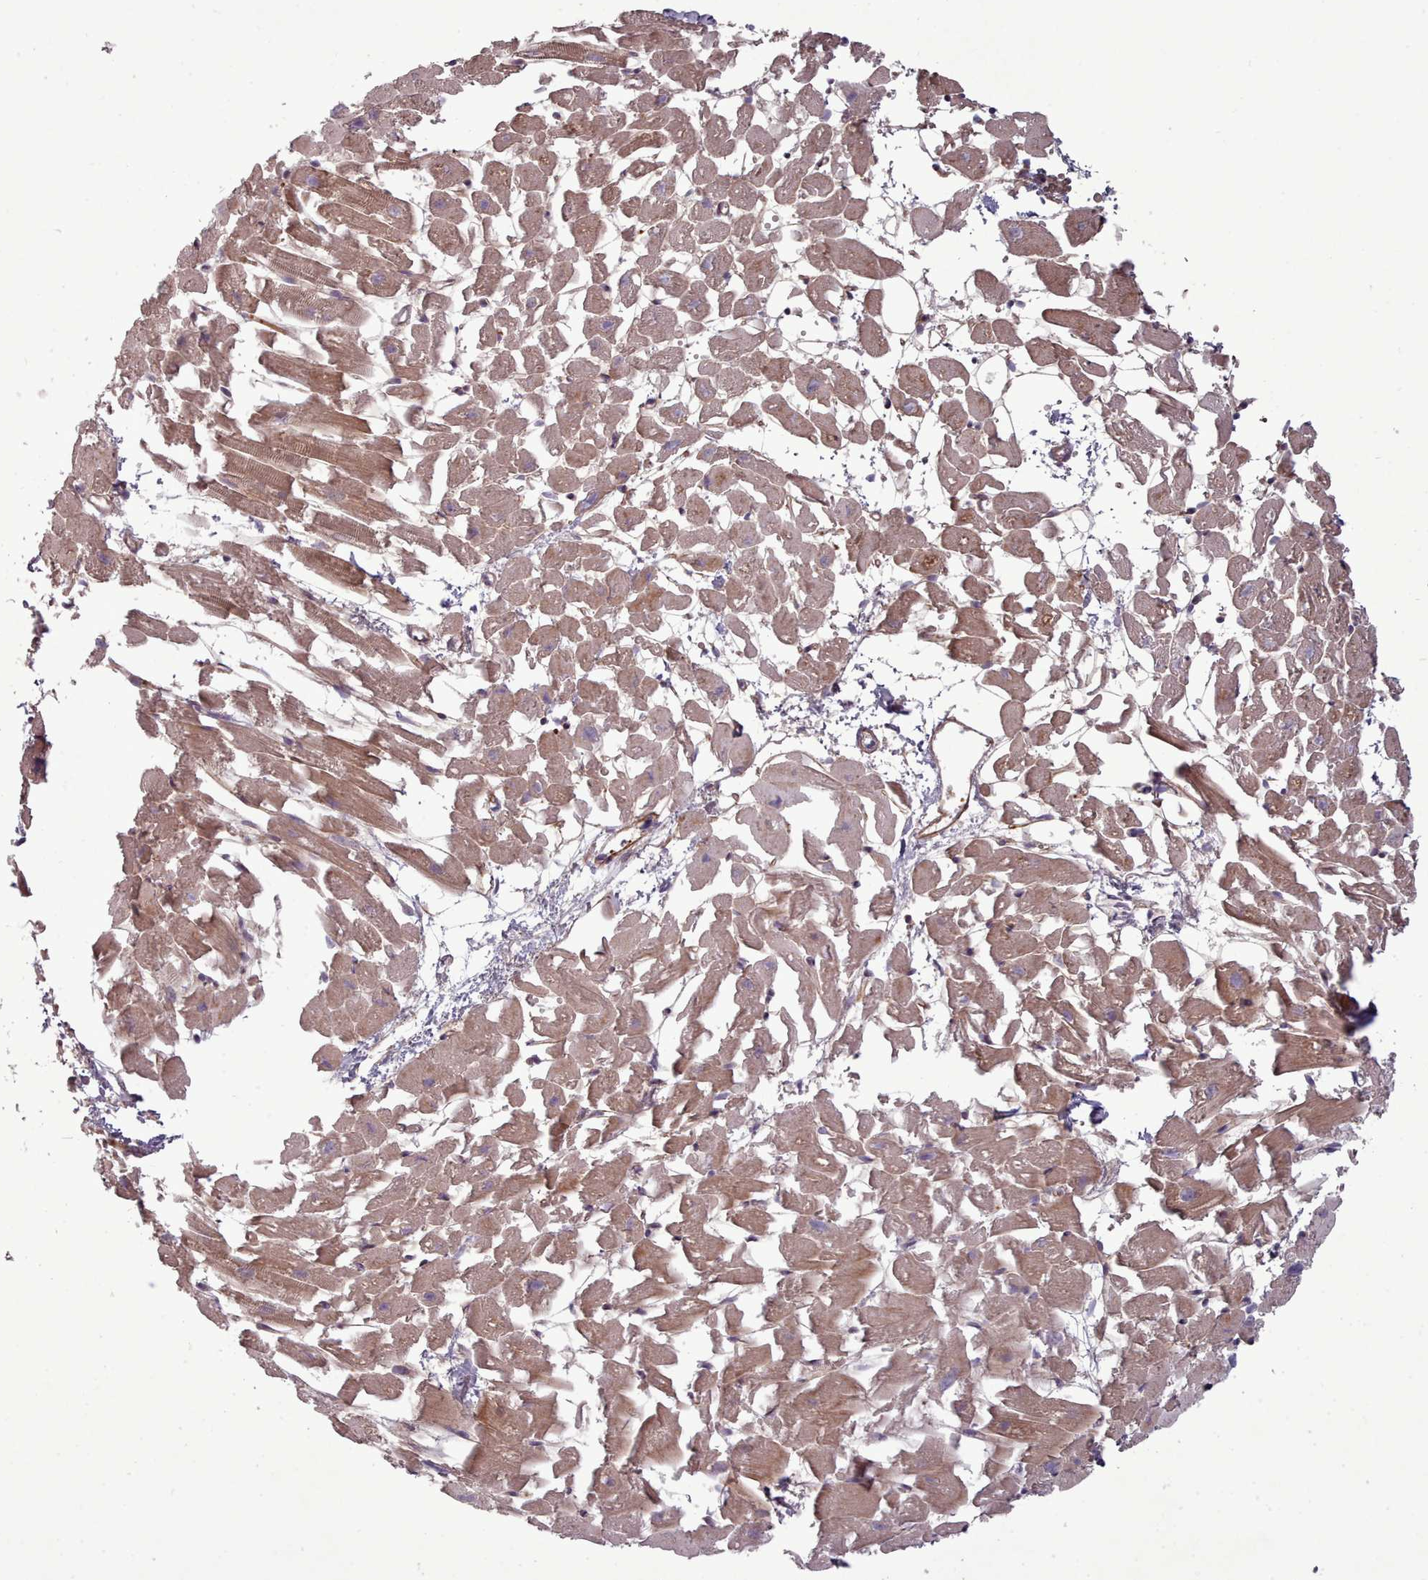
{"staining": {"intensity": "strong", "quantity": "25%-75%", "location": "cytoplasmic/membranous"}, "tissue": "heart muscle", "cell_type": "Cardiomyocytes", "image_type": "normal", "snomed": [{"axis": "morphology", "description": "Normal tissue, NOS"}, {"axis": "topography", "description": "Heart"}], "caption": "Strong cytoplasmic/membranous protein expression is seen in about 25%-75% of cardiomyocytes in heart muscle. (DAB IHC with brightfield microscopy, high magnification).", "gene": "LEFTY1", "patient": {"sex": "female", "age": 64}}